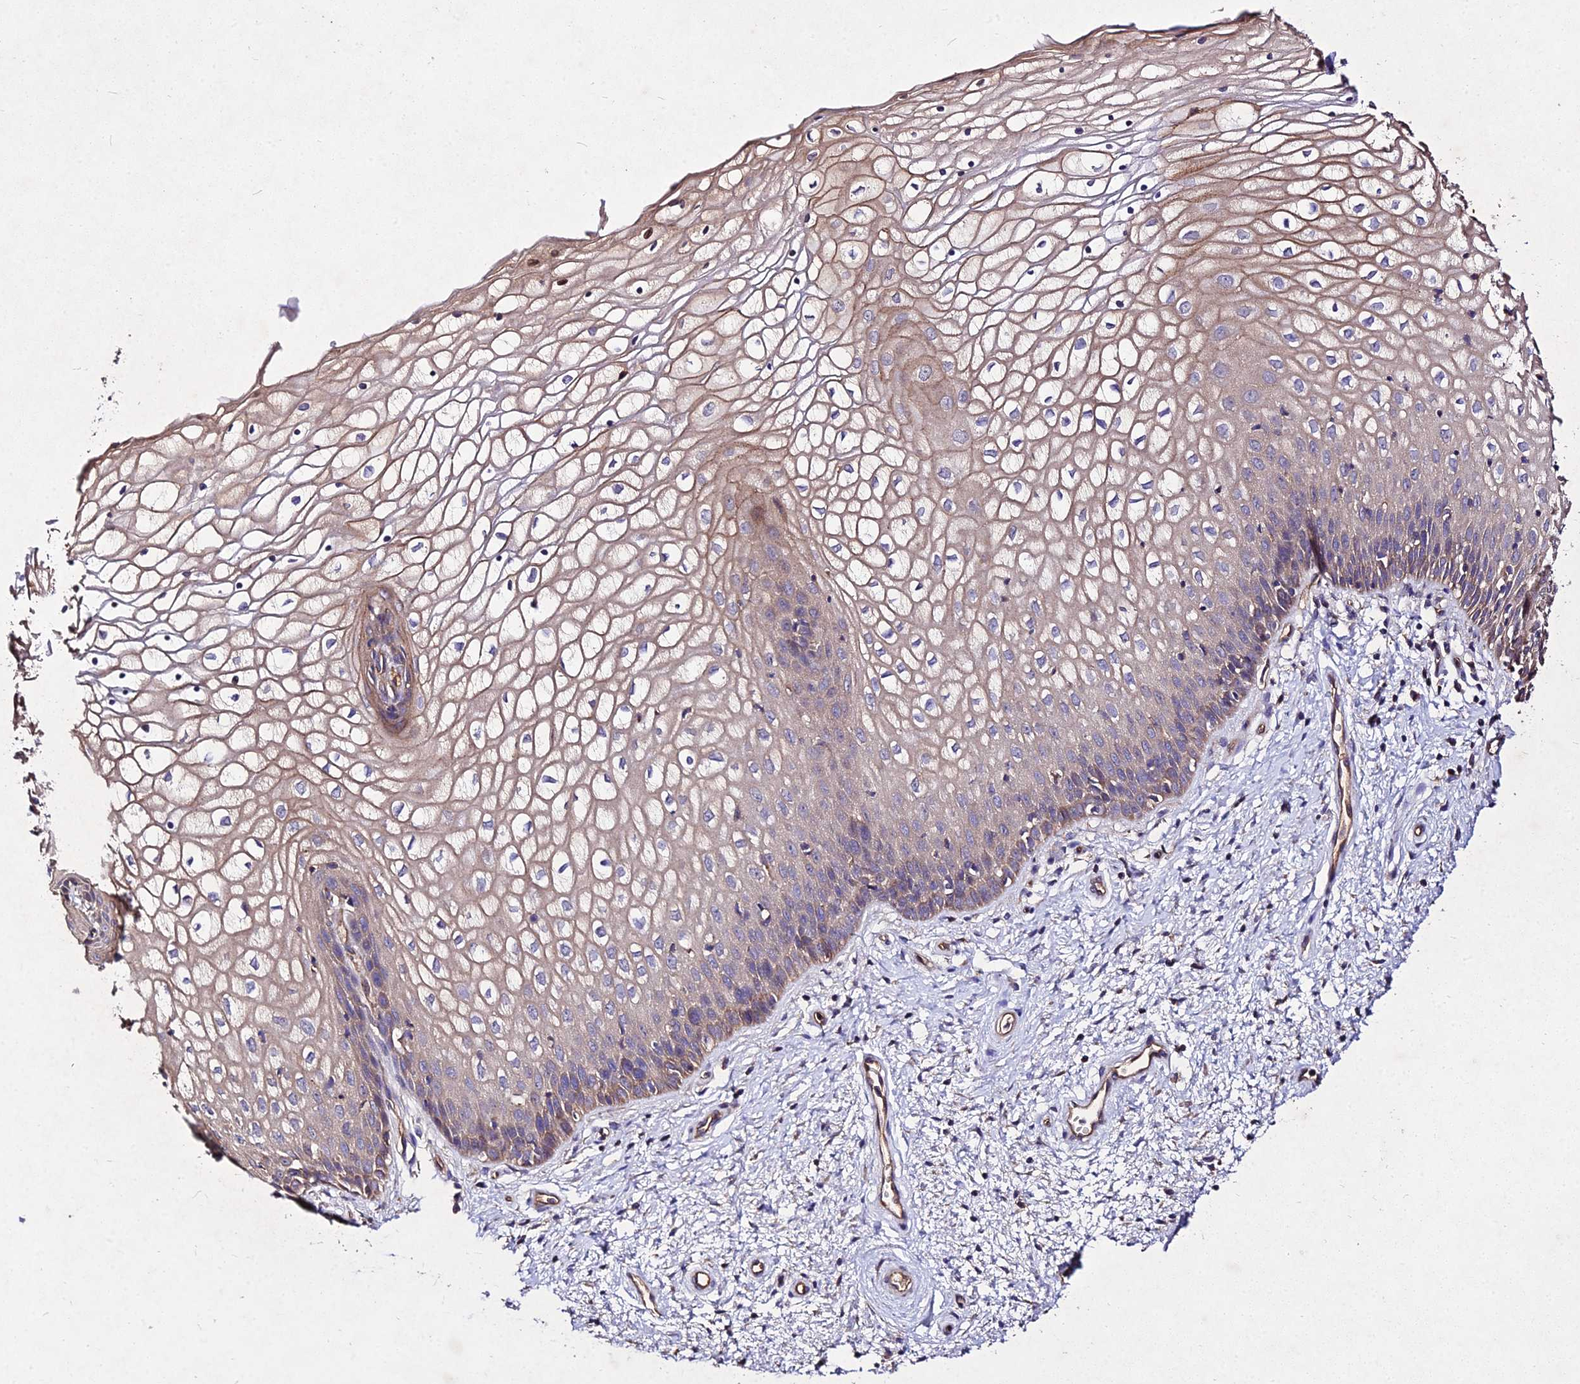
{"staining": {"intensity": "moderate", "quantity": "25%-75%", "location": "cytoplasmic/membranous"}, "tissue": "vagina", "cell_type": "Squamous epithelial cells", "image_type": "normal", "snomed": [{"axis": "morphology", "description": "Normal tissue, NOS"}, {"axis": "topography", "description": "Vagina"}], "caption": "Squamous epithelial cells reveal medium levels of moderate cytoplasmic/membranous positivity in approximately 25%-75% of cells in unremarkable vagina.", "gene": "AP3M1", "patient": {"sex": "female", "age": 34}}